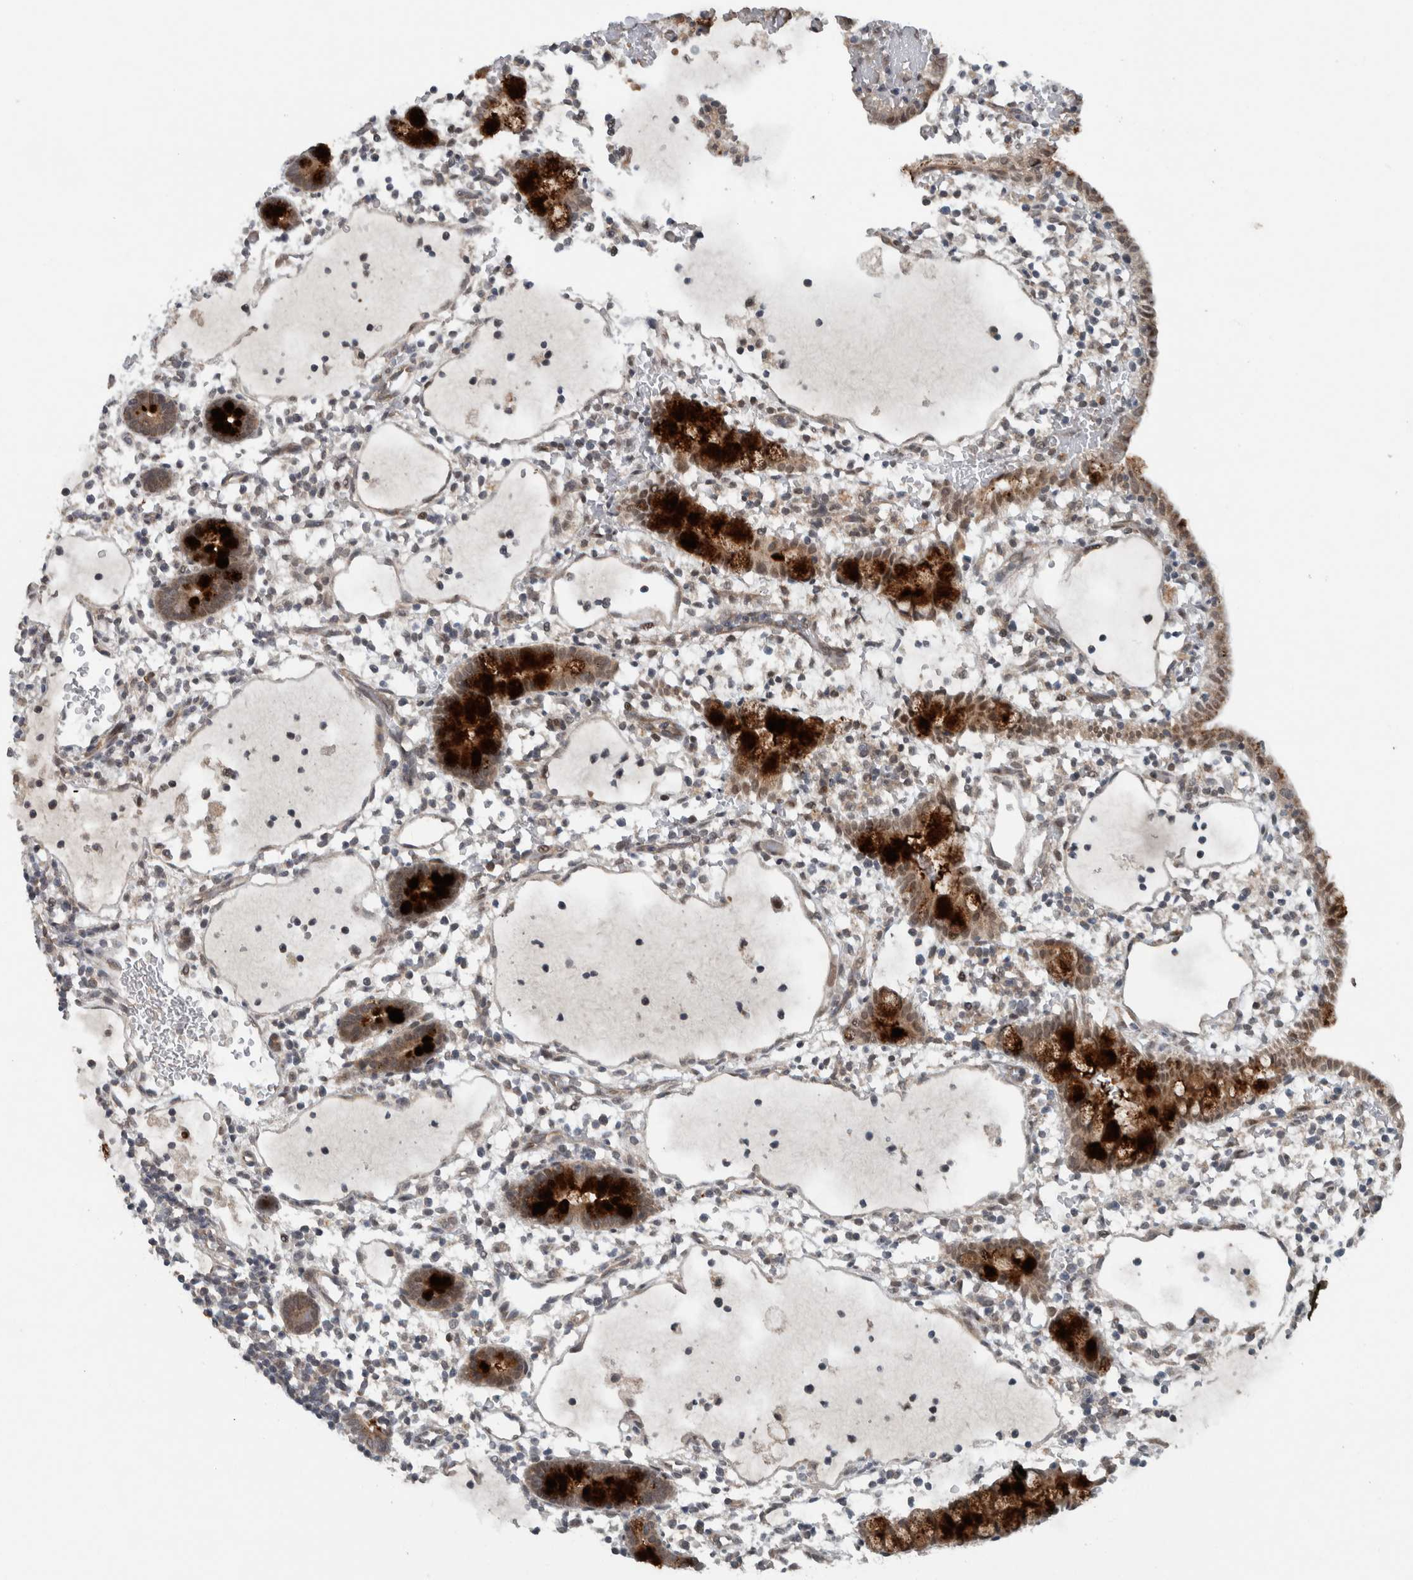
{"staining": {"intensity": "strong", "quantity": ">75%", "location": "cytoplasmic/membranous"}, "tissue": "small intestine", "cell_type": "Glandular cells", "image_type": "normal", "snomed": [{"axis": "morphology", "description": "Normal tissue, NOS"}, {"axis": "morphology", "description": "Developmental malformation"}, {"axis": "topography", "description": "Small intestine"}], "caption": "A micrograph of small intestine stained for a protein reveals strong cytoplasmic/membranous brown staining in glandular cells. (DAB (3,3'-diaminobenzidine) IHC with brightfield microscopy, high magnification).", "gene": "GBA2", "patient": {"sex": "male"}}